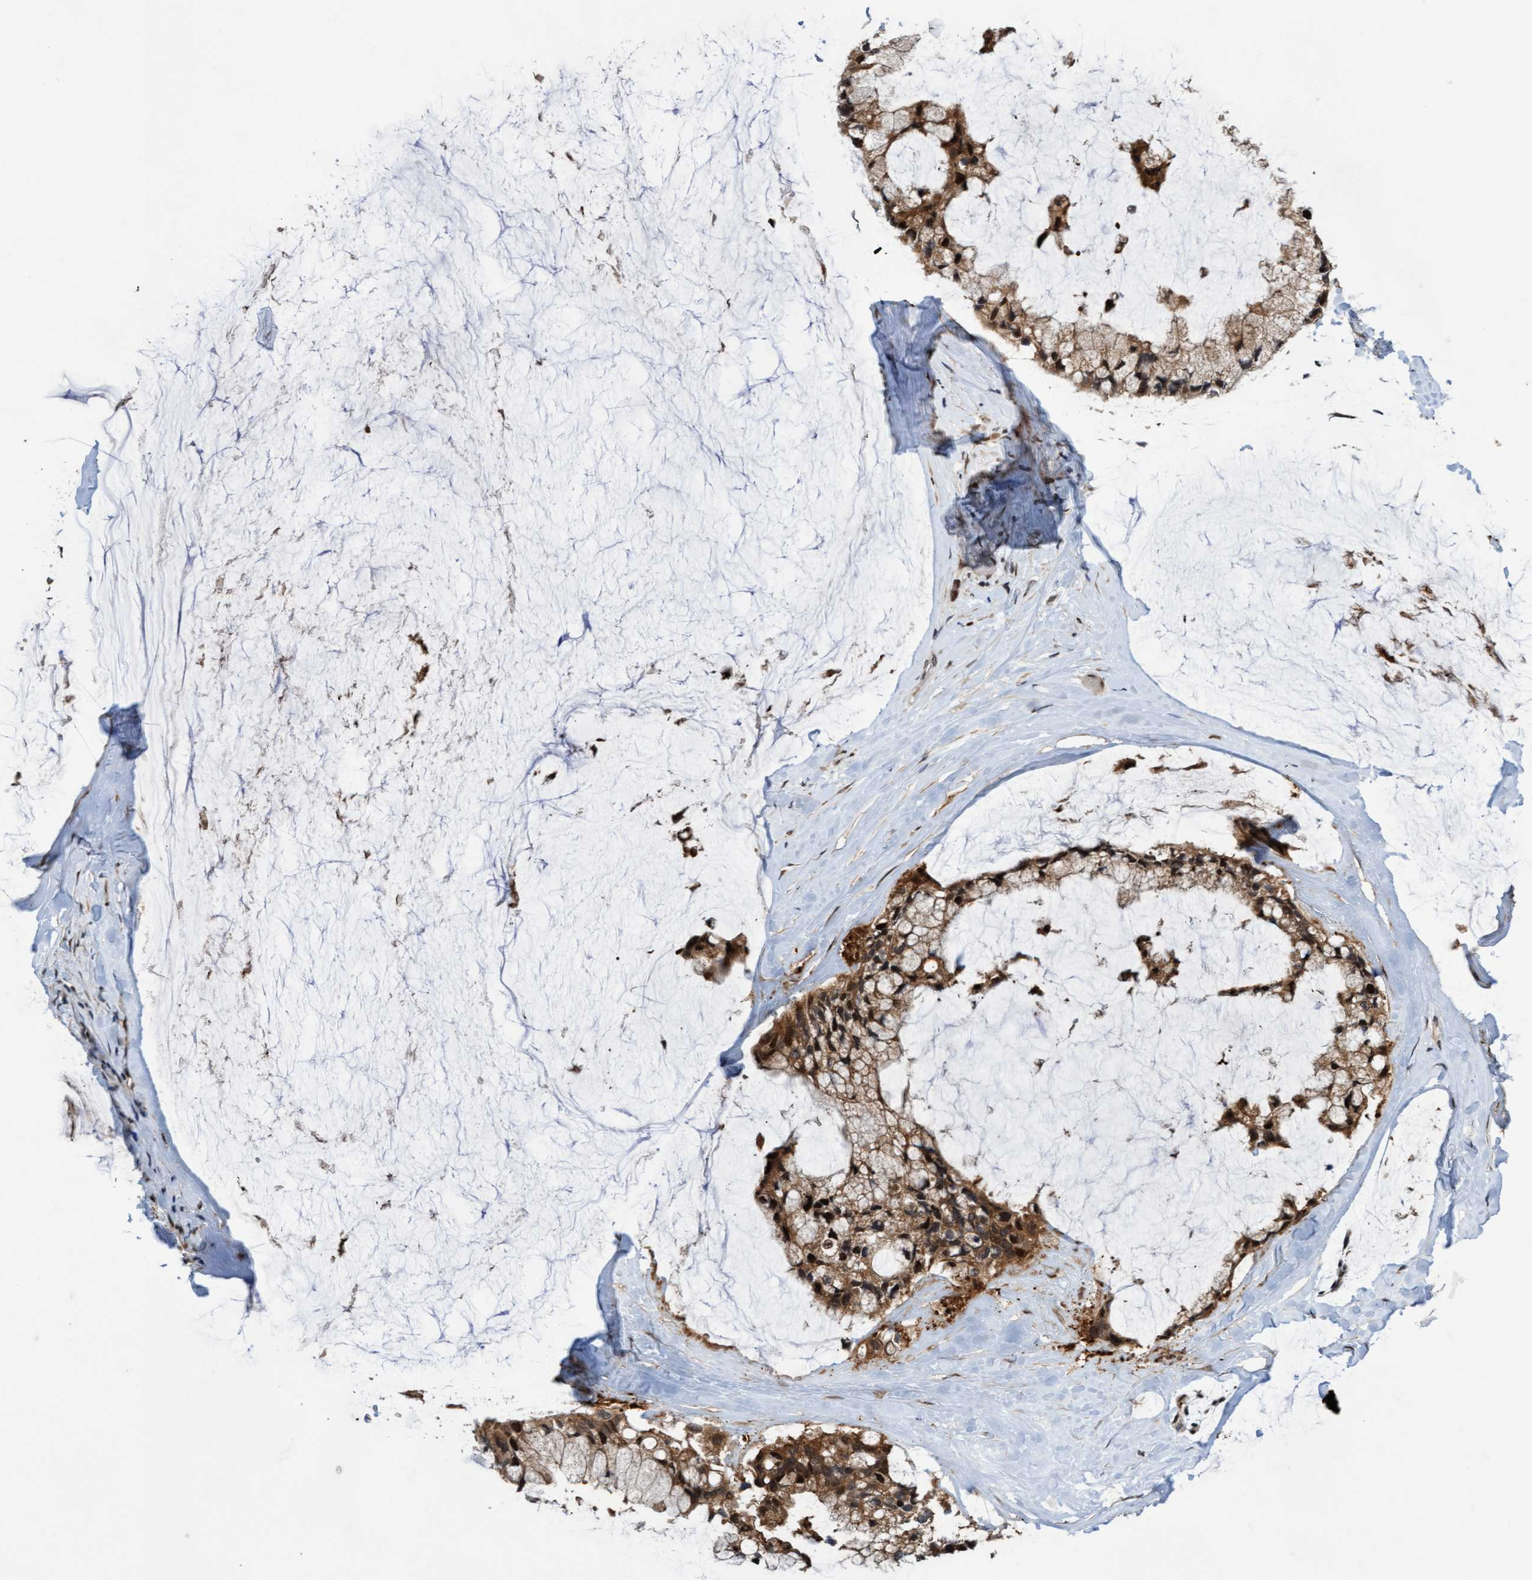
{"staining": {"intensity": "moderate", "quantity": ">75%", "location": "cytoplasmic/membranous,nuclear"}, "tissue": "ovarian cancer", "cell_type": "Tumor cells", "image_type": "cancer", "snomed": [{"axis": "morphology", "description": "Cystadenocarcinoma, mucinous, NOS"}, {"axis": "topography", "description": "Ovary"}], "caption": "High-power microscopy captured an immunohistochemistry photomicrograph of ovarian cancer (mucinous cystadenocarcinoma), revealing moderate cytoplasmic/membranous and nuclear expression in about >75% of tumor cells.", "gene": "ITFG1", "patient": {"sex": "female", "age": 39}}